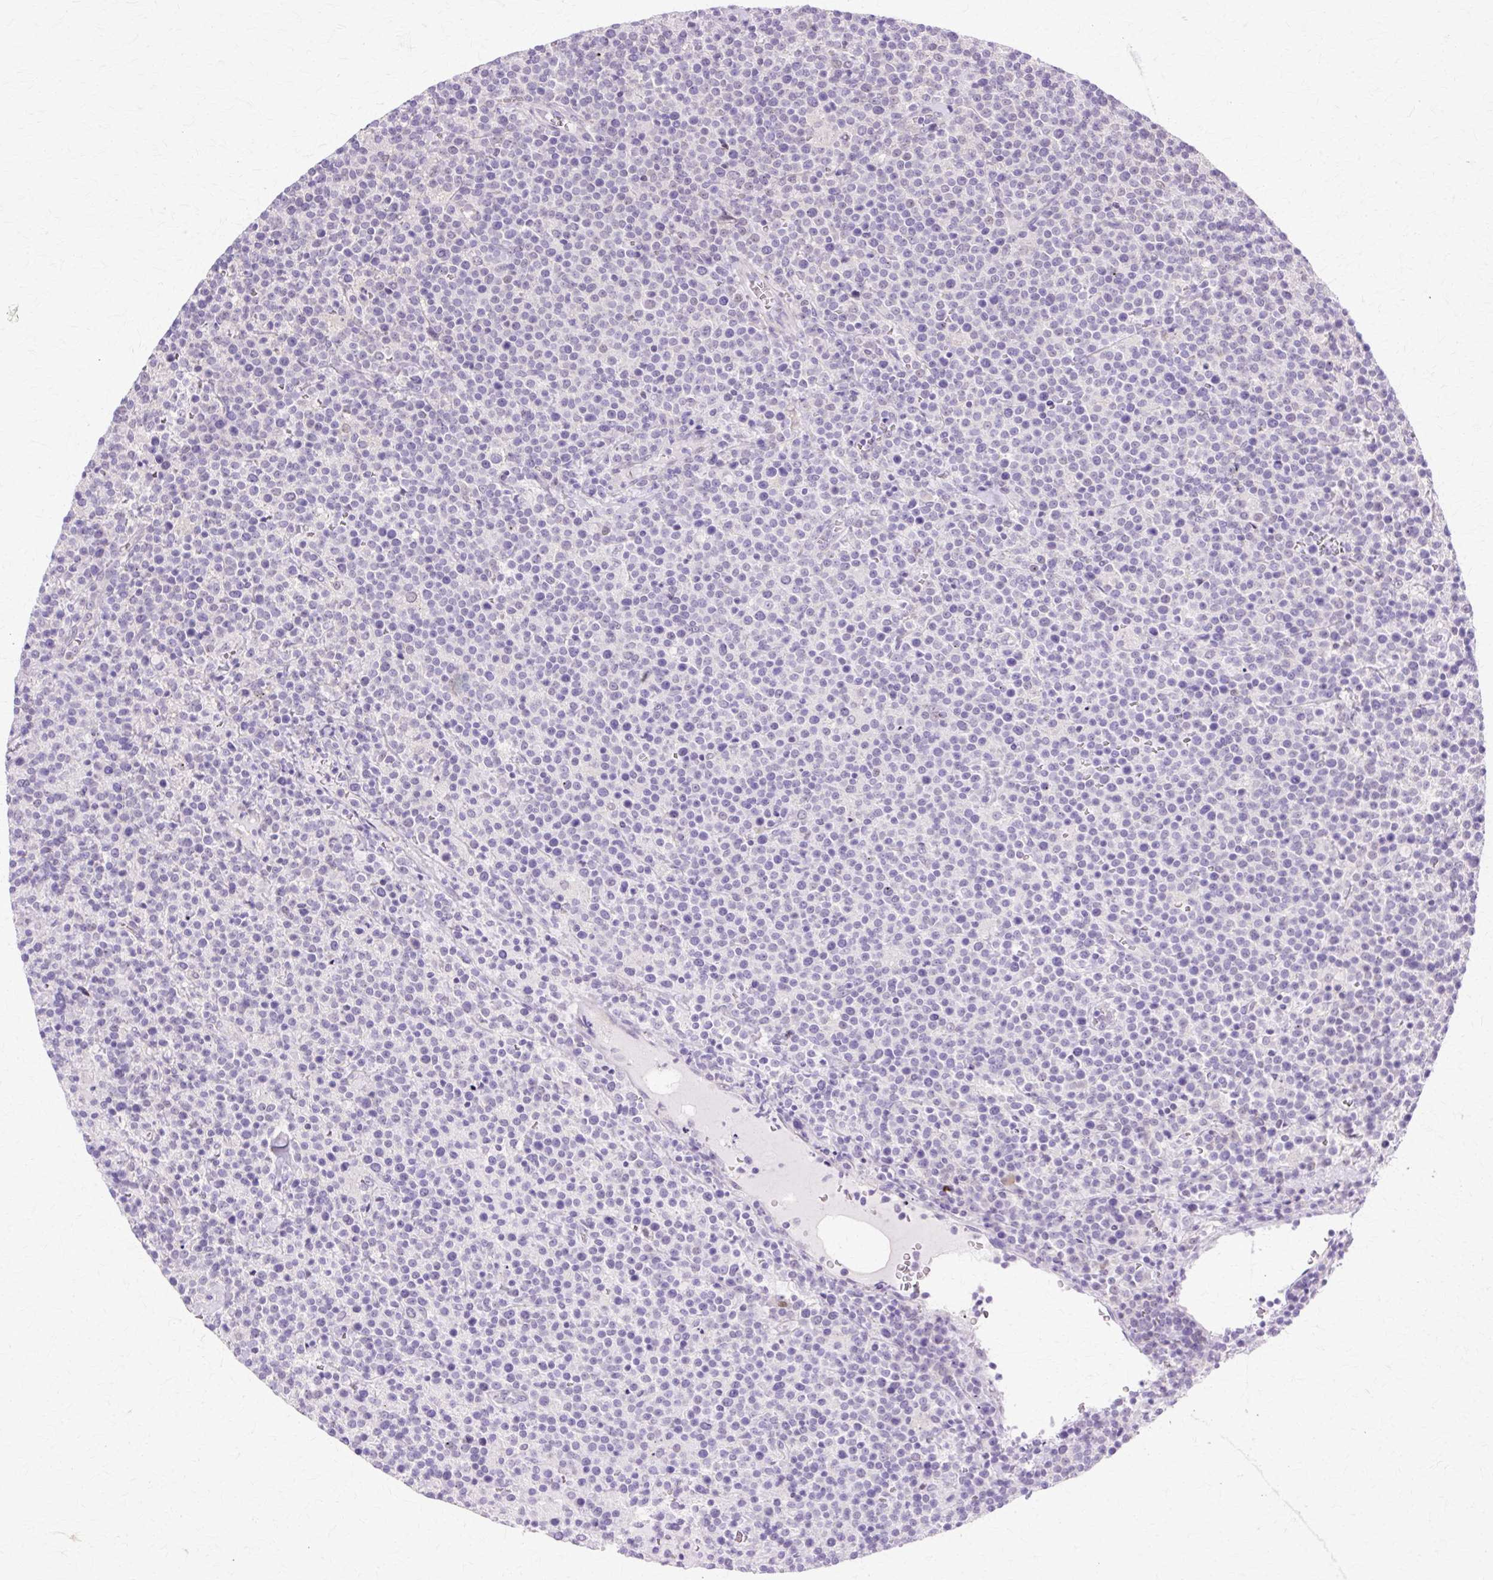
{"staining": {"intensity": "negative", "quantity": "none", "location": "none"}, "tissue": "lymphoma", "cell_type": "Tumor cells", "image_type": "cancer", "snomed": [{"axis": "morphology", "description": "Malignant lymphoma, non-Hodgkin's type, High grade"}, {"axis": "topography", "description": "Lymph node"}], "caption": "This photomicrograph is of lymphoma stained with immunohistochemistry to label a protein in brown with the nuclei are counter-stained blue. There is no staining in tumor cells. The staining is performed using DAB brown chromogen with nuclei counter-stained in using hematoxylin.", "gene": "HSPA8", "patient": {"sex": "male", "age": 61}}